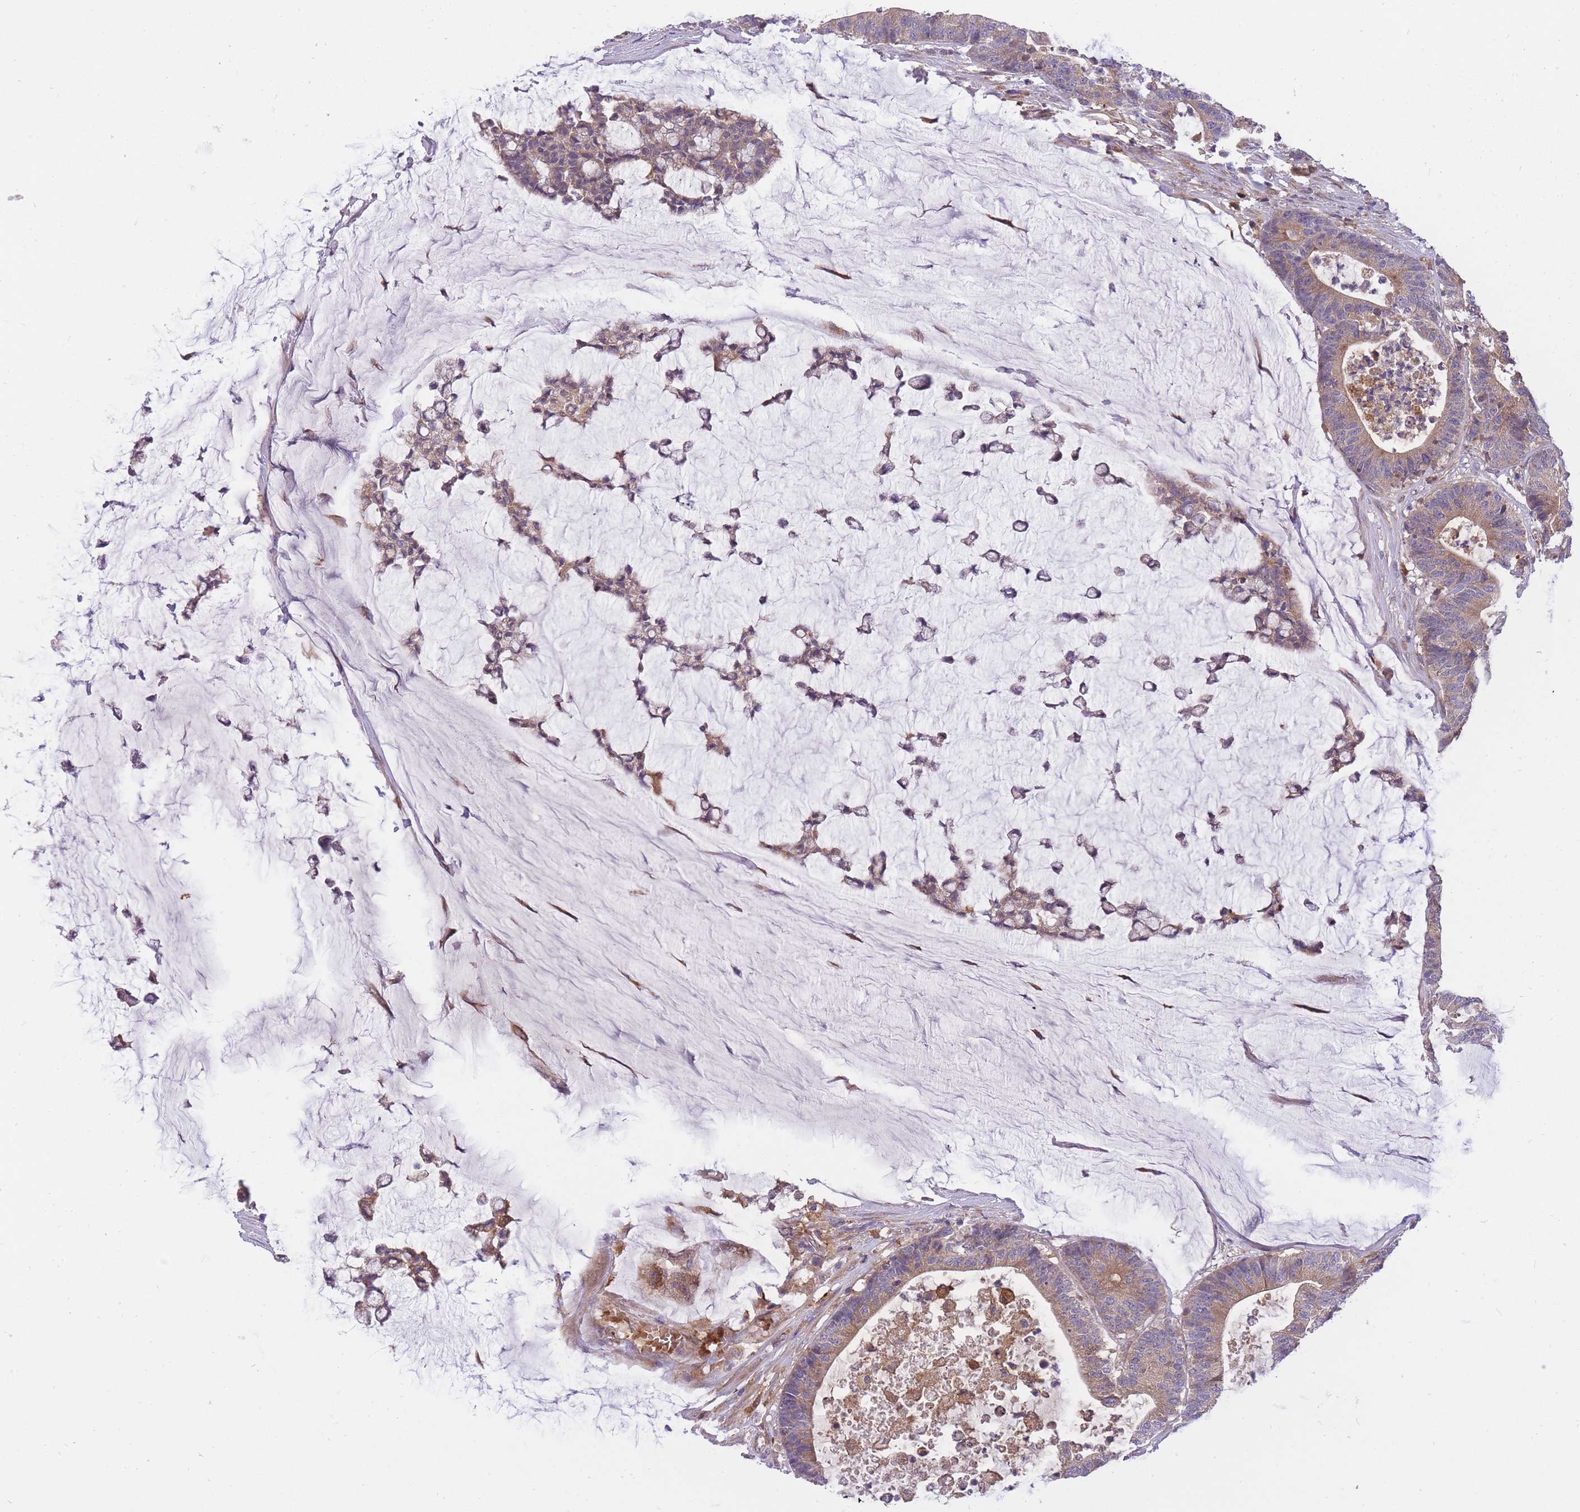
{"staining": {"intensity": "moderate", "quantity": "25%-75%", "location": "cytoplasmic/membranous"}, "tissue": "colorectal cancer", "cell_type": "Tumor cells", "image_type": "cancer", "snomed": [{"axis": "morphology", "description": "Adenocarcinoma, NOS"}, {"axis": "topography", "description": "Colon"}], "caption": "Human colorectal adenocarcinoma stained with a brown dye demonstrates moderate cytoplasmic/membranous positive staining in about 25%-75% of tumor cells.", "gene": "CRYGN", "patient": {"sex": "female", "age": 84}}